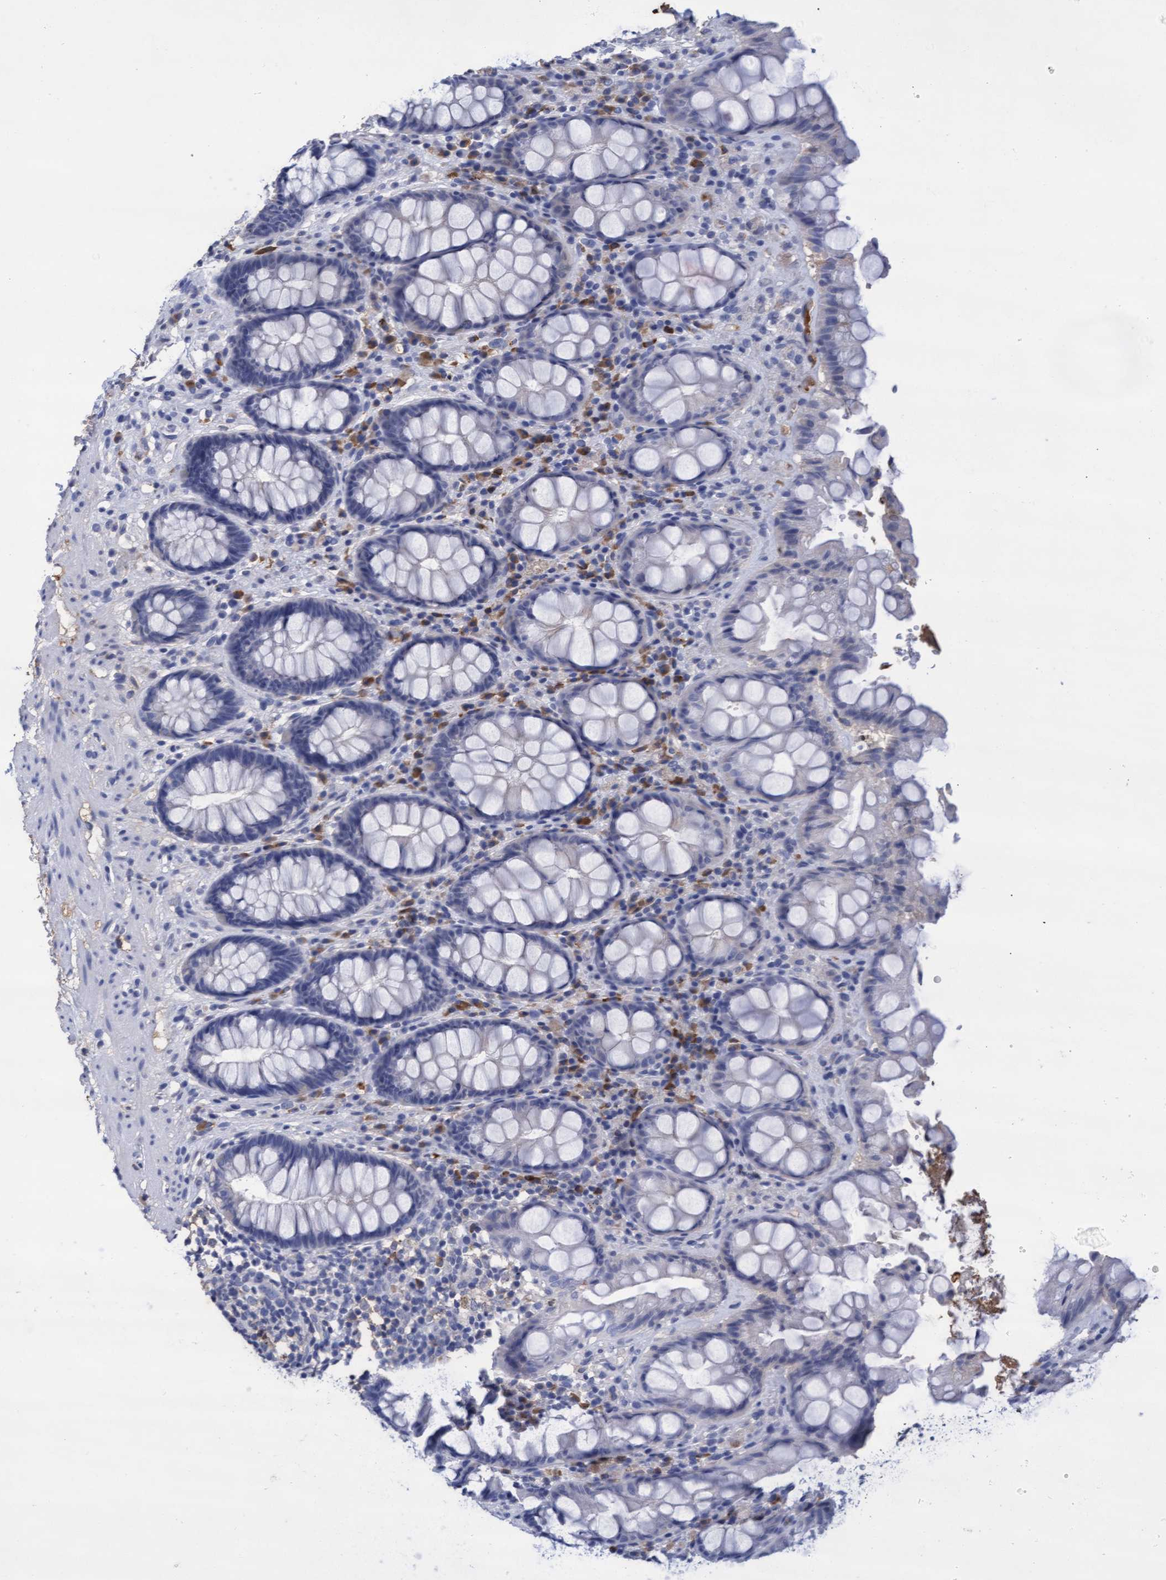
{"staining": {"intensity": "negative", "quantity": "none", "location": "none"}, "tissue": "rectum", "cell_type": "Glandular cells", "image_type": "normal", "snomed": [{"axis": "morphology", "description": "Normal tissue, NOS"}, {"axis": "topography", "description": "Rectum"}], "caption": "A high-resolution photomicrograph shows immunohistochemistry staining of normal rectum, which exhibits no significant expression in glandular cells.", "gene": "GPR39", "patient": {"sex": "male", "age": 64}}